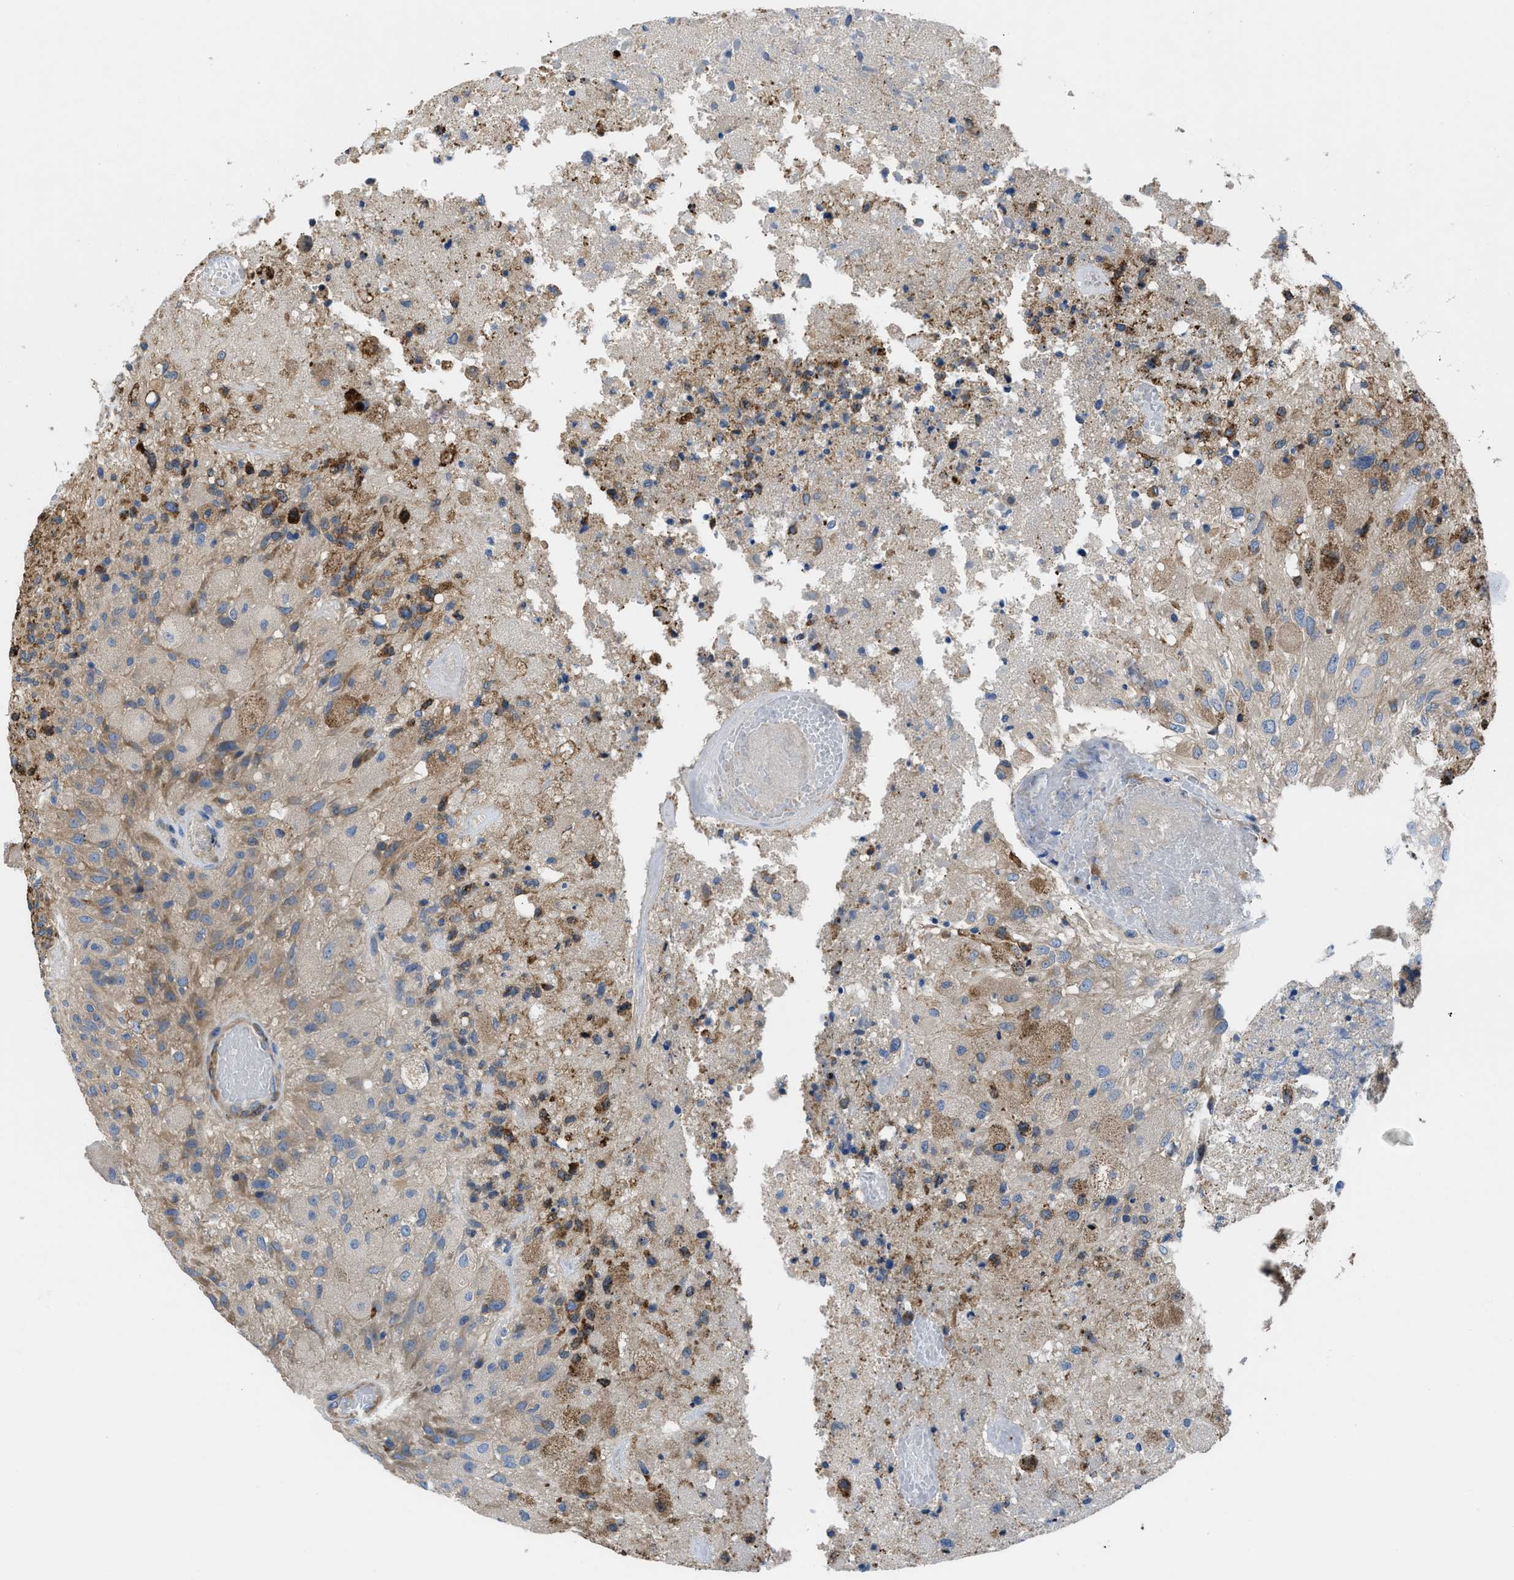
{"staining": {"intensity": "moderate", "quantity": "25%-75%", "location": "cytoplasmic/membranous"}, "tissue": "glioma", "cell_type": "Tumor cells", "image_type": "cancer", "snomed": [{"axis": "morphology", "description": "Normal tissue, NOS"}, {"axis": "morphology", "description": "Glioma, malignant, High grade"}, {"axis": "topography", "description": "Cerebral cortex"}], "caption": "Immunohistochemical staining of glioma exhibits moderate cytoplasmic/membranous protein positivity in approximately 25%-75% of tumor cells.", "gene": "CHKB", "patient": {"sex": "male", "age": 77}}